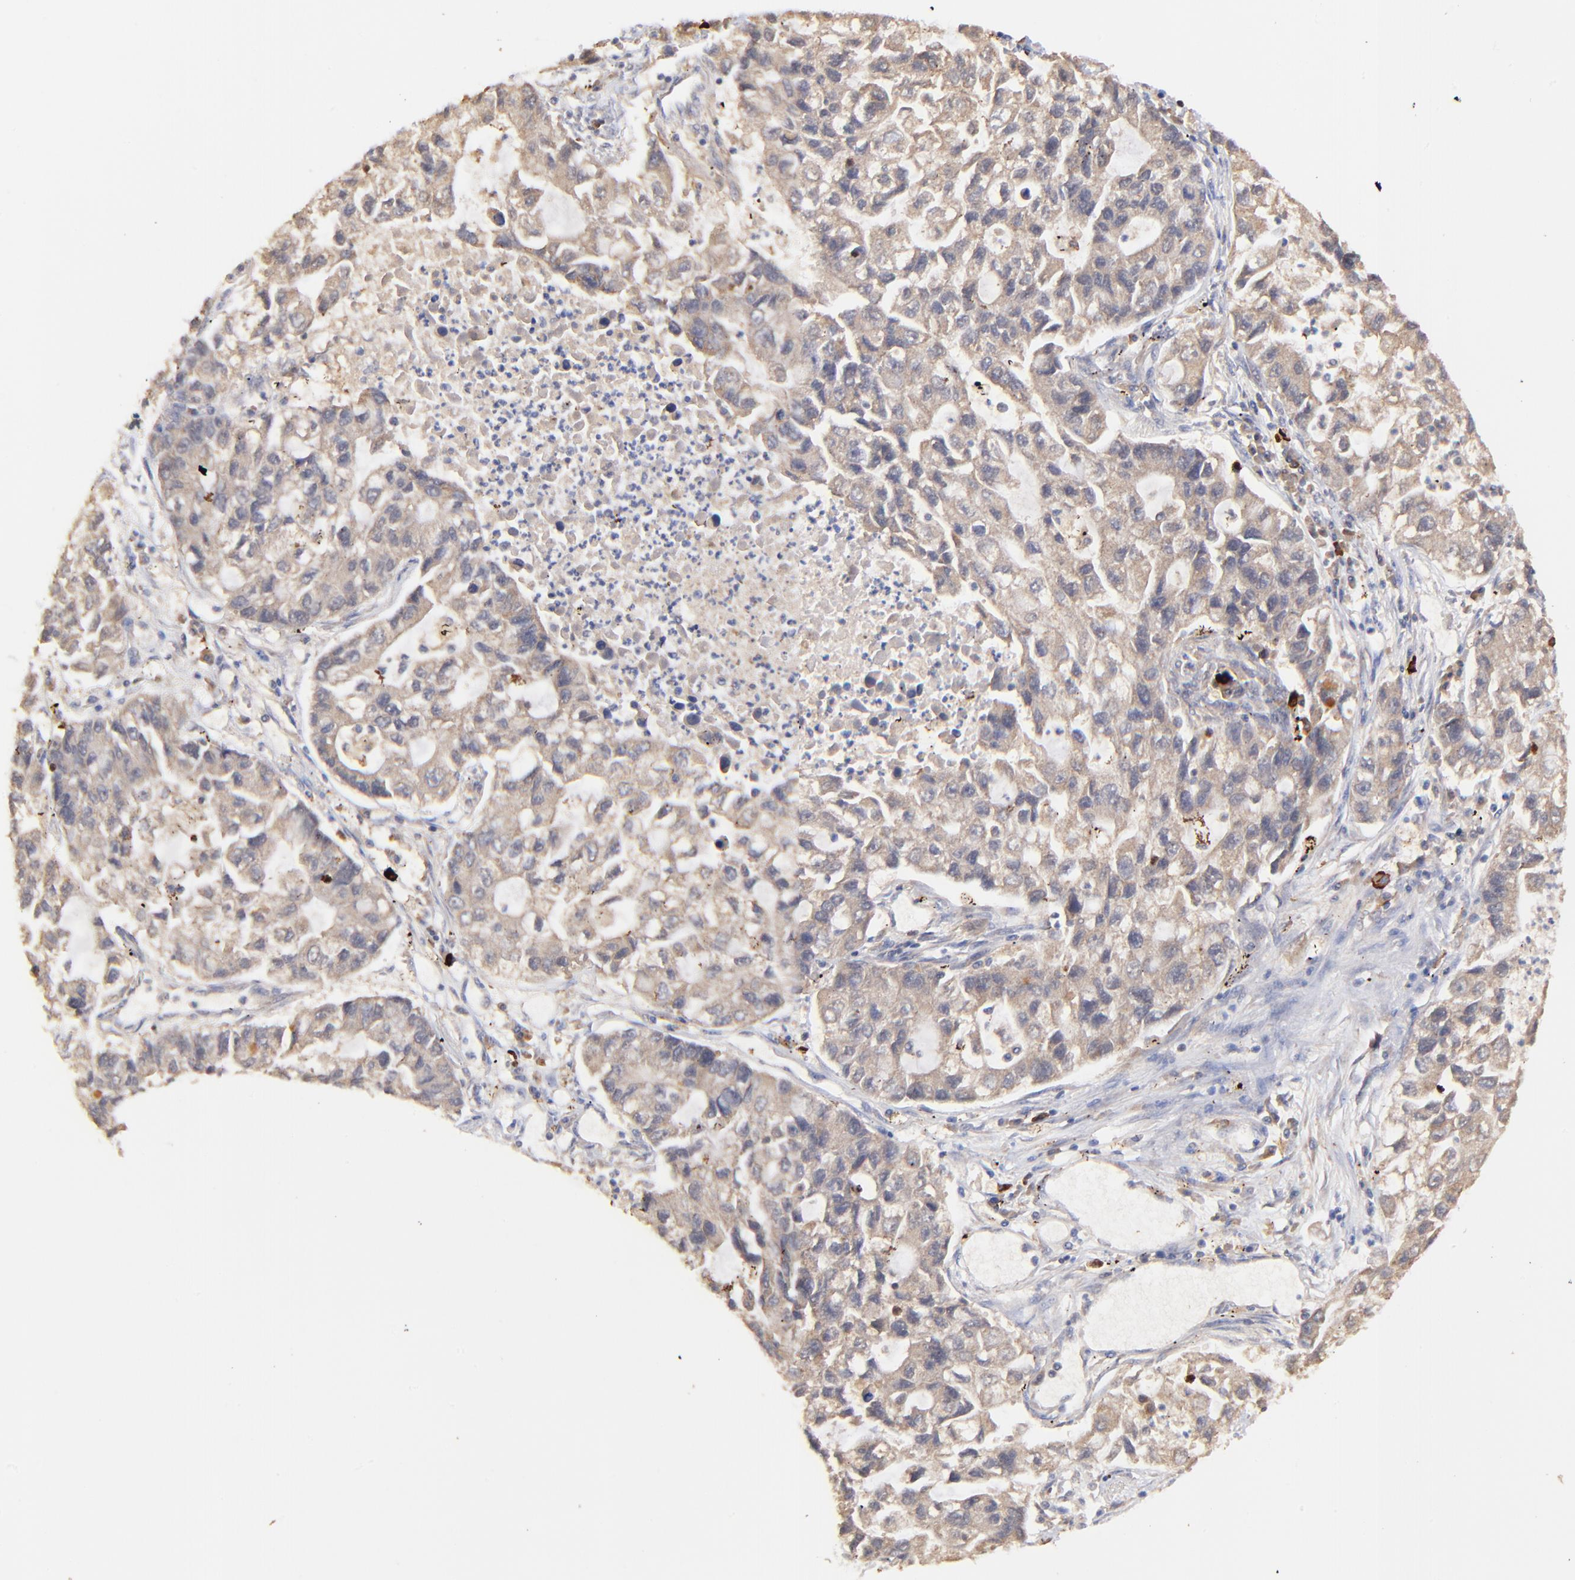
{"staining": {"intensity": "moderate", "quantity": ">75%", "location": "cytoplasmic/membranous"}, "tissue": "lung cancer", "cell_type": "Tumor cells", "image_type": "cancer", "snomed": [{"axis": "morphology", "description": "Adenocarcinoma, NOS"}, {"axis": "topography", "description": "Lung"}], "caption": "IHC of human lung adenocarcinoma displays medium levels of moderate cytoplasmic/membranous staining in approximately >75% of tumor cells.", "gene": "IGLV7-43", "patient": {"sex": "female", "age": 51}}